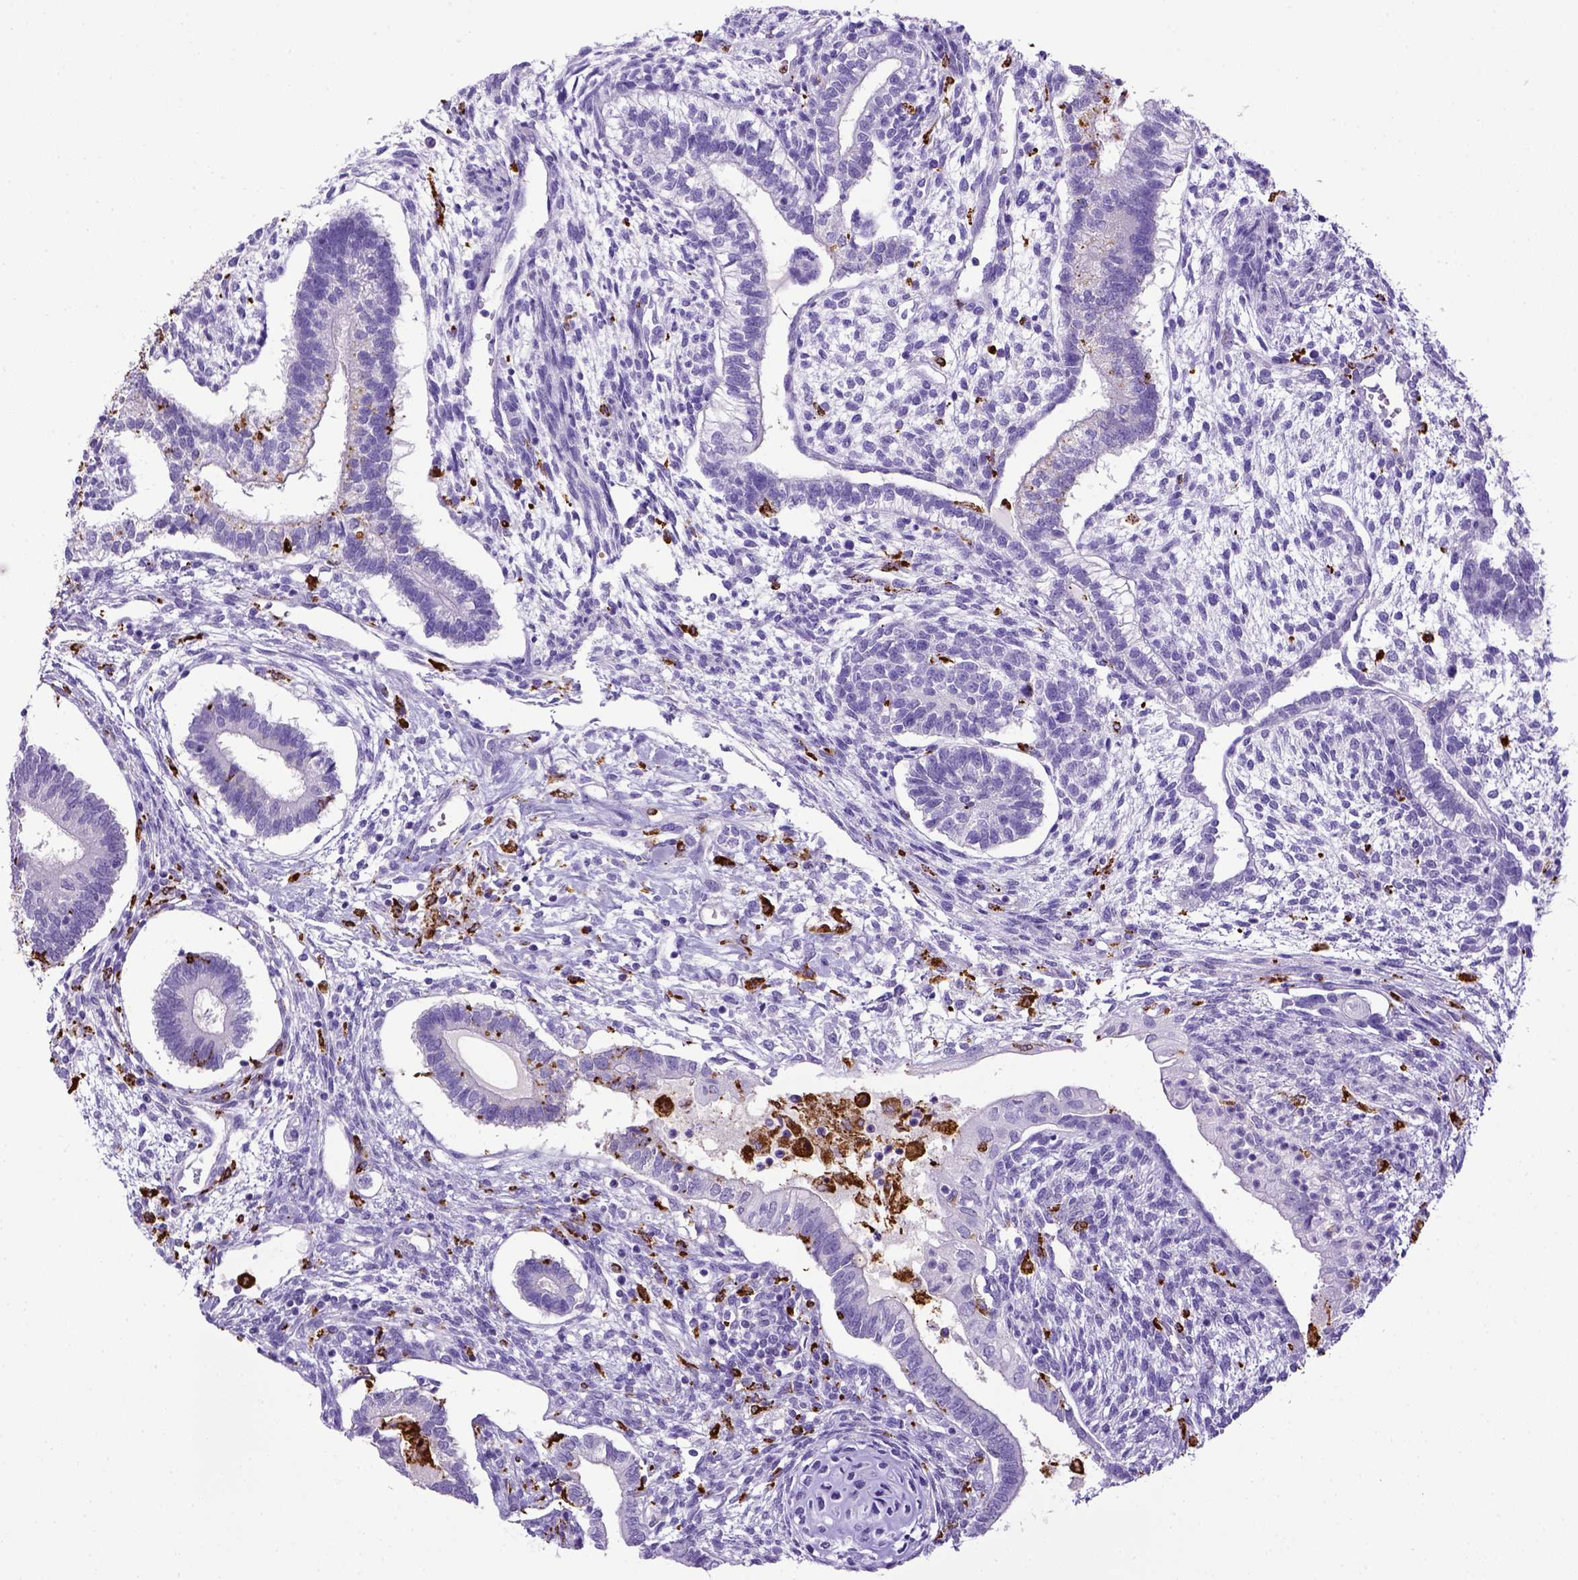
{"staining": {"intensity": "negative", "quantity": "none", "location": "none"}, "tissue": "testis cancer", "cell_type": "Tumor cells", "image_type": "cancer", "snomed": [{"axis": "morphology", "description": "Carcinoma, Embryonal, NOS"}, {"axis": "topography", "description": "Testis"}], "caption": "IHC image of neoplastic tissue: human testis cancer stained with DAB exhibits no significant protein expression in tumor cells.", "gene": "CD68", "patient": {"sex": "male", "age": 37}}